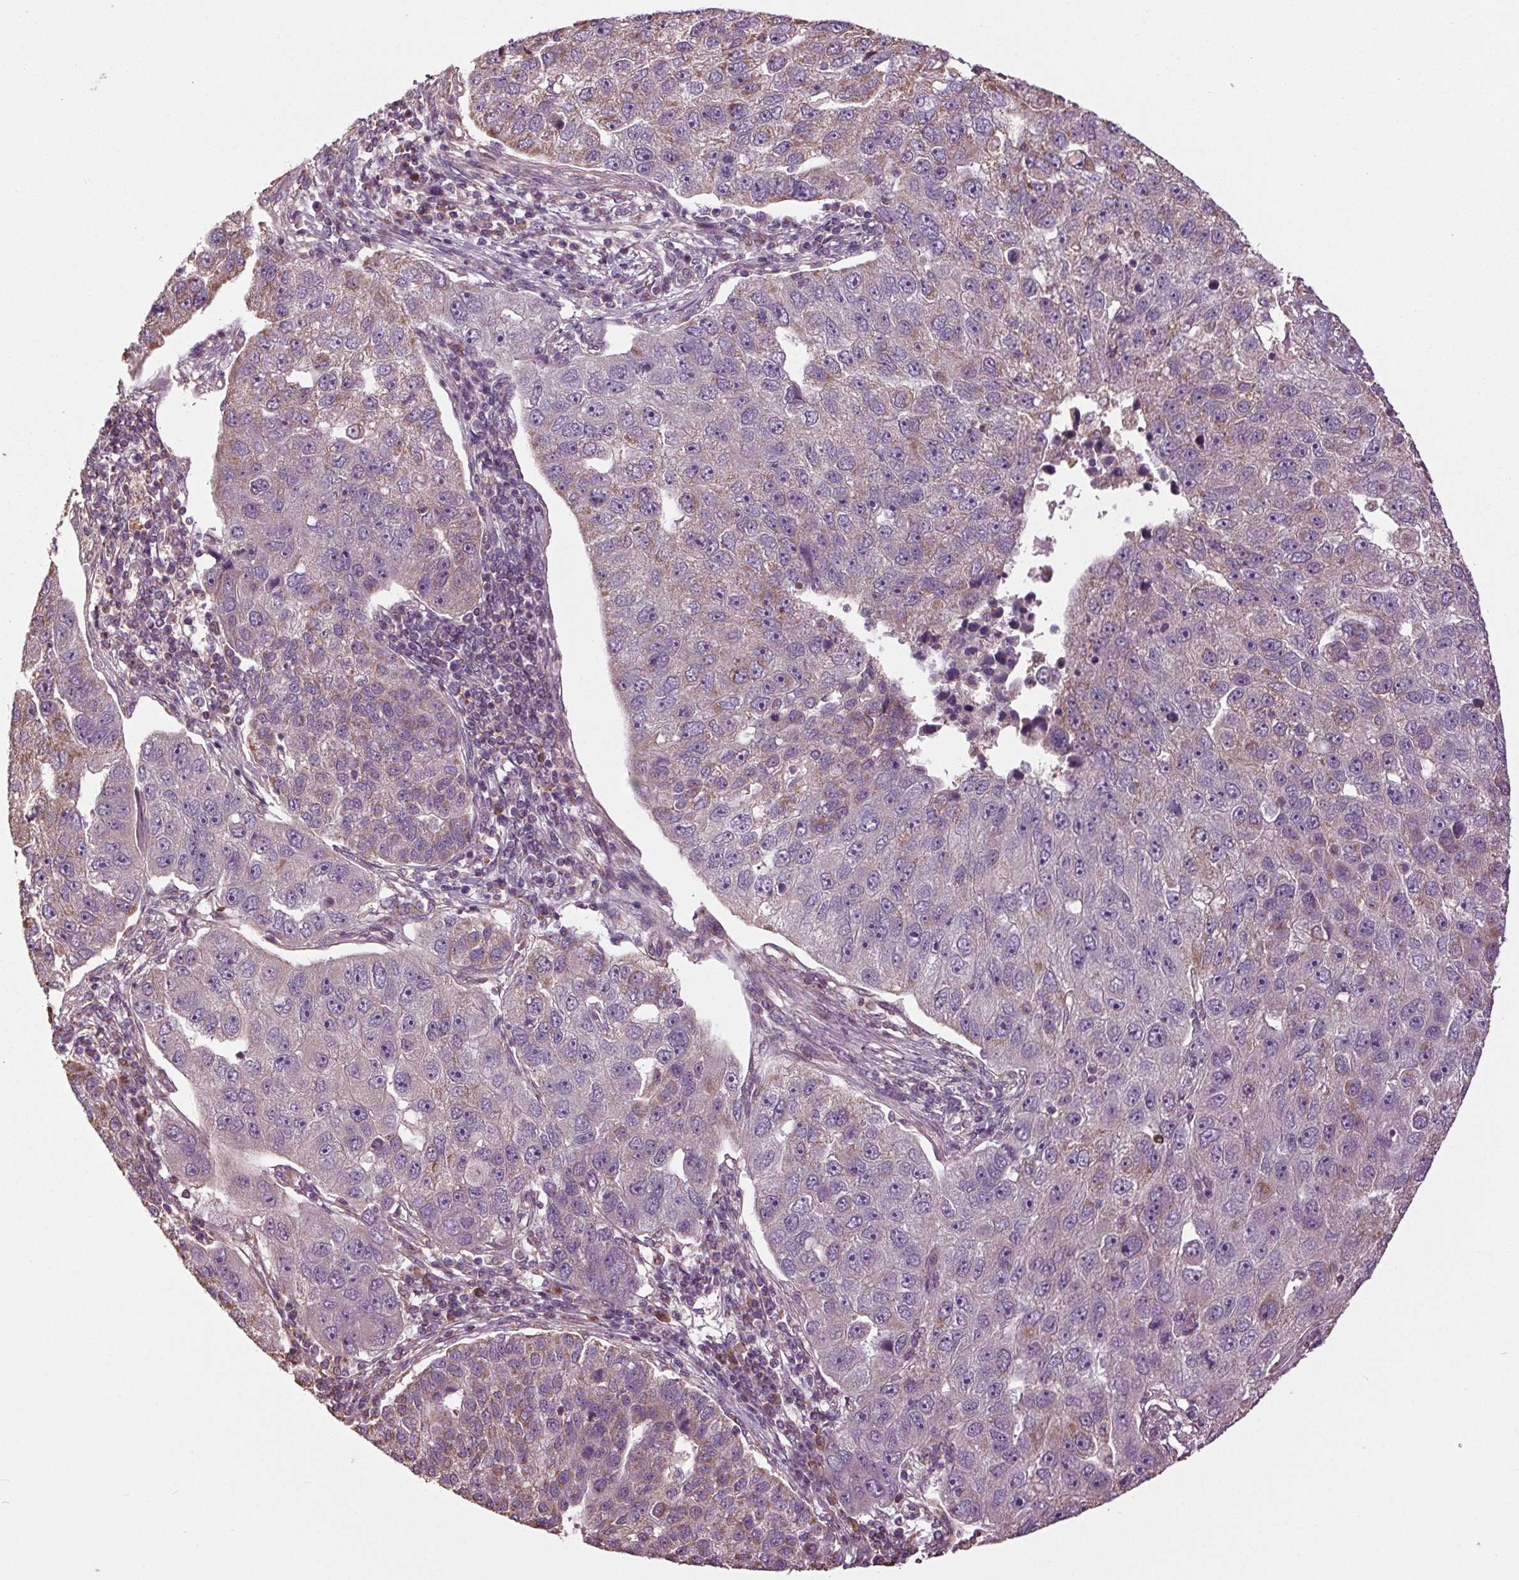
{"staining": {"intensity": "negative", "quantity": "none", "location": "none"}, "tissue": "pancreatic cancer", "cell_type": "Tumor cells", "image_type": "cancer", "snomed": [{"axis": "morphology", "description": "Adenocarcinoma, NOS"}, {"axis": "topography", "description": "Pancreas"}], "caption": "A high-resolution micrograph shows immunohistochemistry staining of pancreatic cancer (adenocarcinoma), which reveals no significant staining in tumor cells.", "gene": "RNPEP", "patient": {"sex": "female", "age": 61}}